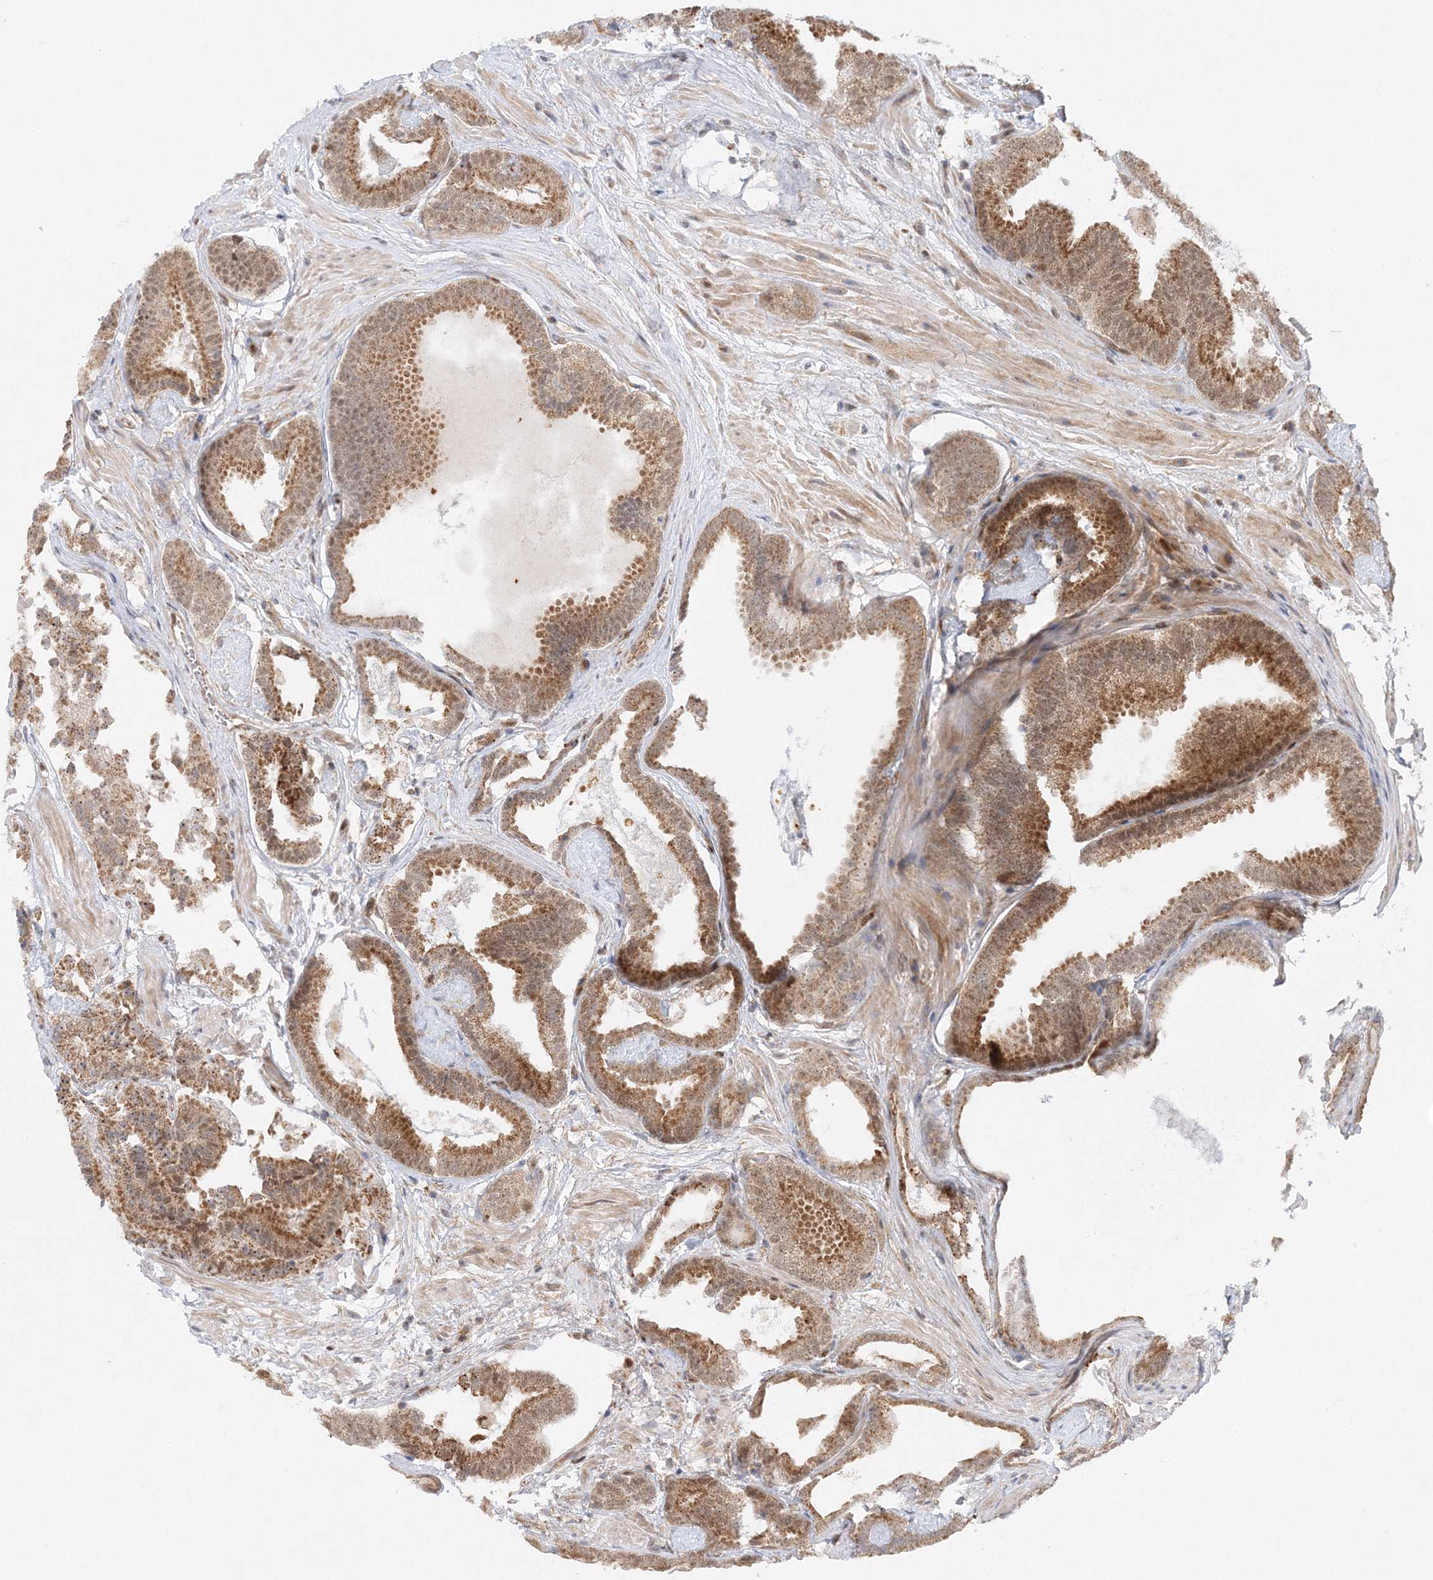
{"staining": {"intensity": "moderate", "quantity": ">75%", "location": "cytoplasmic/membranous"}, "tissue": "prostate cancer", "cell_type": "Tumor cells", "image_type": "cancer", "snomed": [{"axis": "morphology", "description": "Adenocarcinoma, Low grade"}, {"axis": "topography", "description": "Prostate"}], "caption": "This histopathology image exhibits immunohistochemistry (IHC) staining of human low-grade adenocarcinoma (prostate), with medium moderate cytoplasmic/membranous positivity in about >75% of tumor cells.", "gene": "RAB11FIP2", "patient": {"sex": "male", "age": 71}}